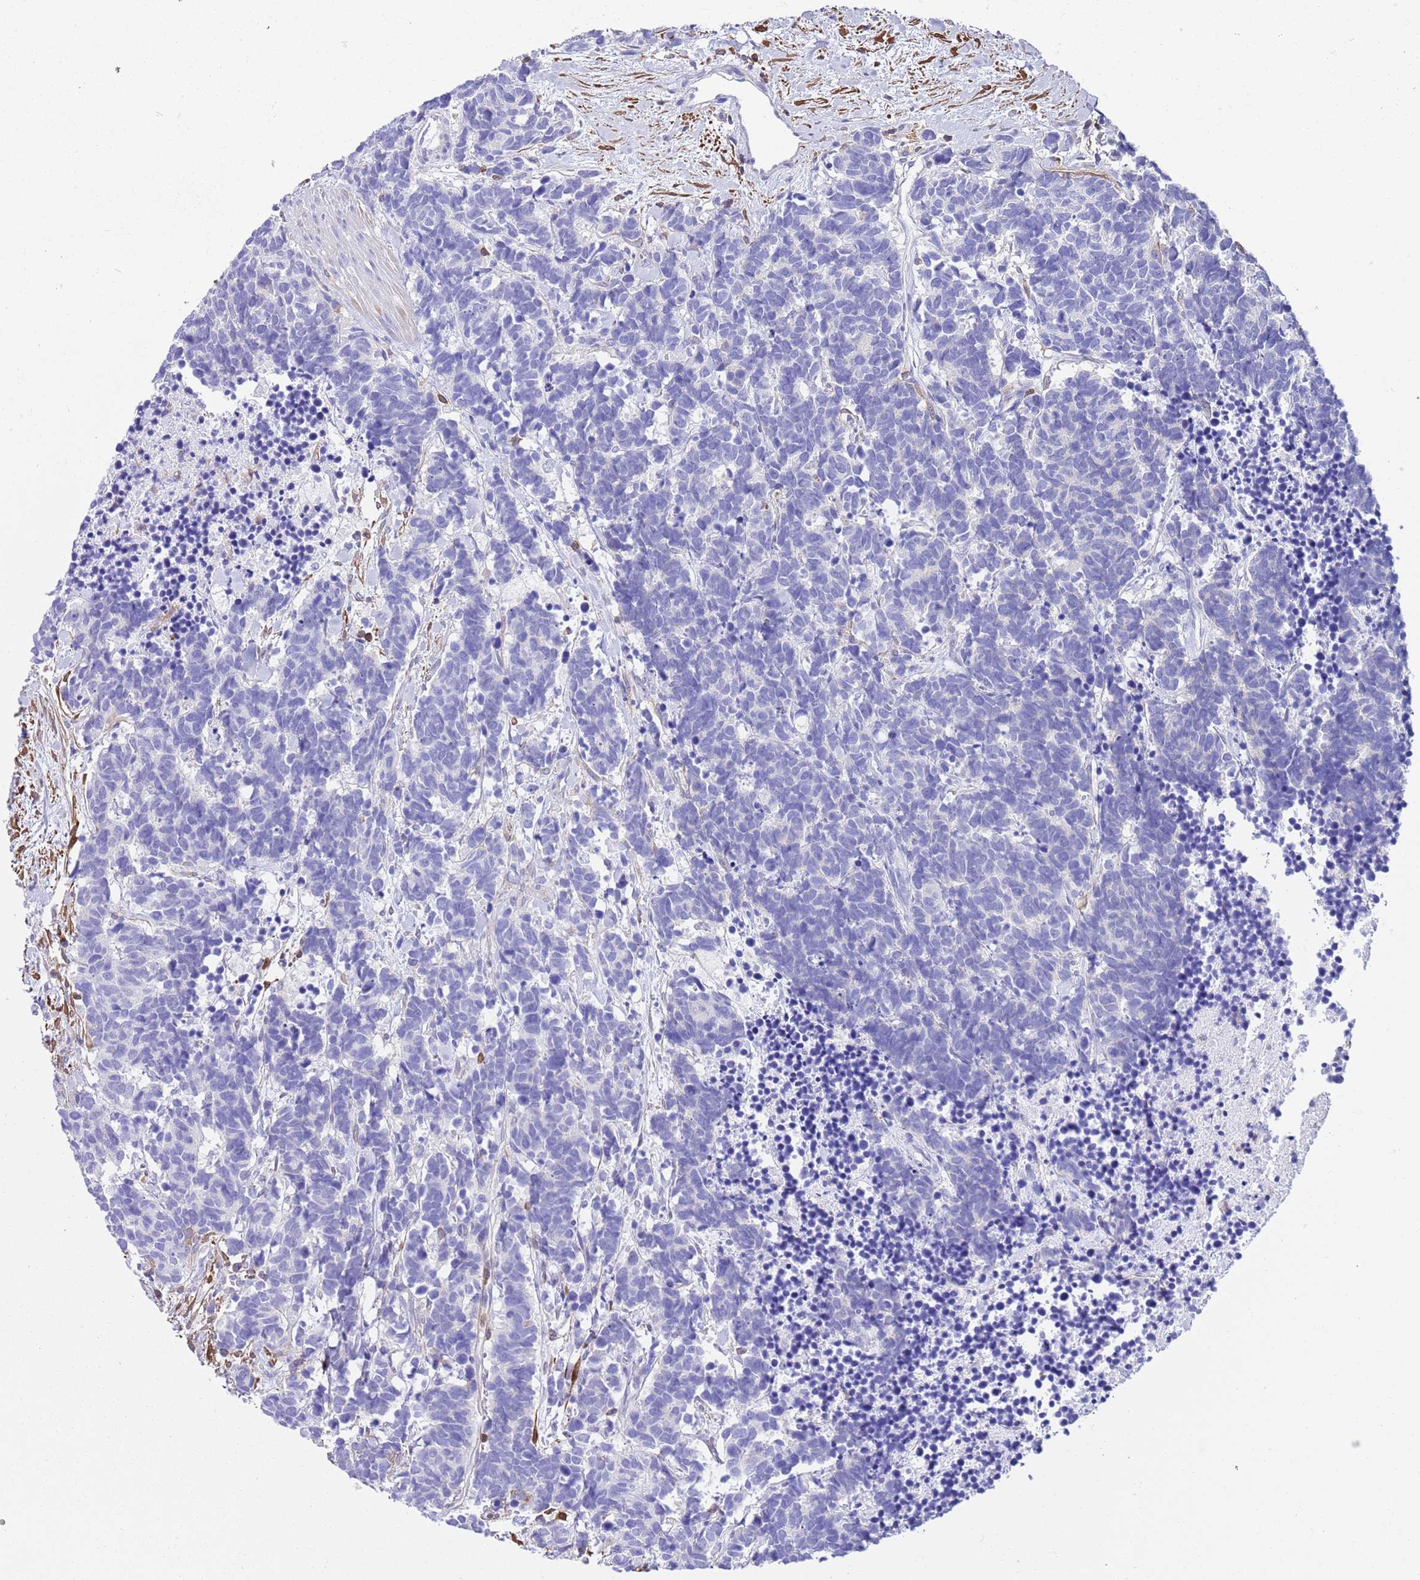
{"staining": {"intensity": "negative", "quantity": "none", "location": "none"}, "tissue": "carcinoid", "cell_type": "Tumor cells", "image_type": "cancer", "snomed": [{"axis": "morphology", "description": "Carcinoma, NOS"}, {"axis": "morphology", "description": "Carcinoid, malignant, NOS"}, {"axis": "topography", "description": "Prostate"}], "caption": "Image shows no significant protein expression in tumor cells of carcinoid.", "gene": "CNN2", "patient": {"sex": "male", "age": 57}}